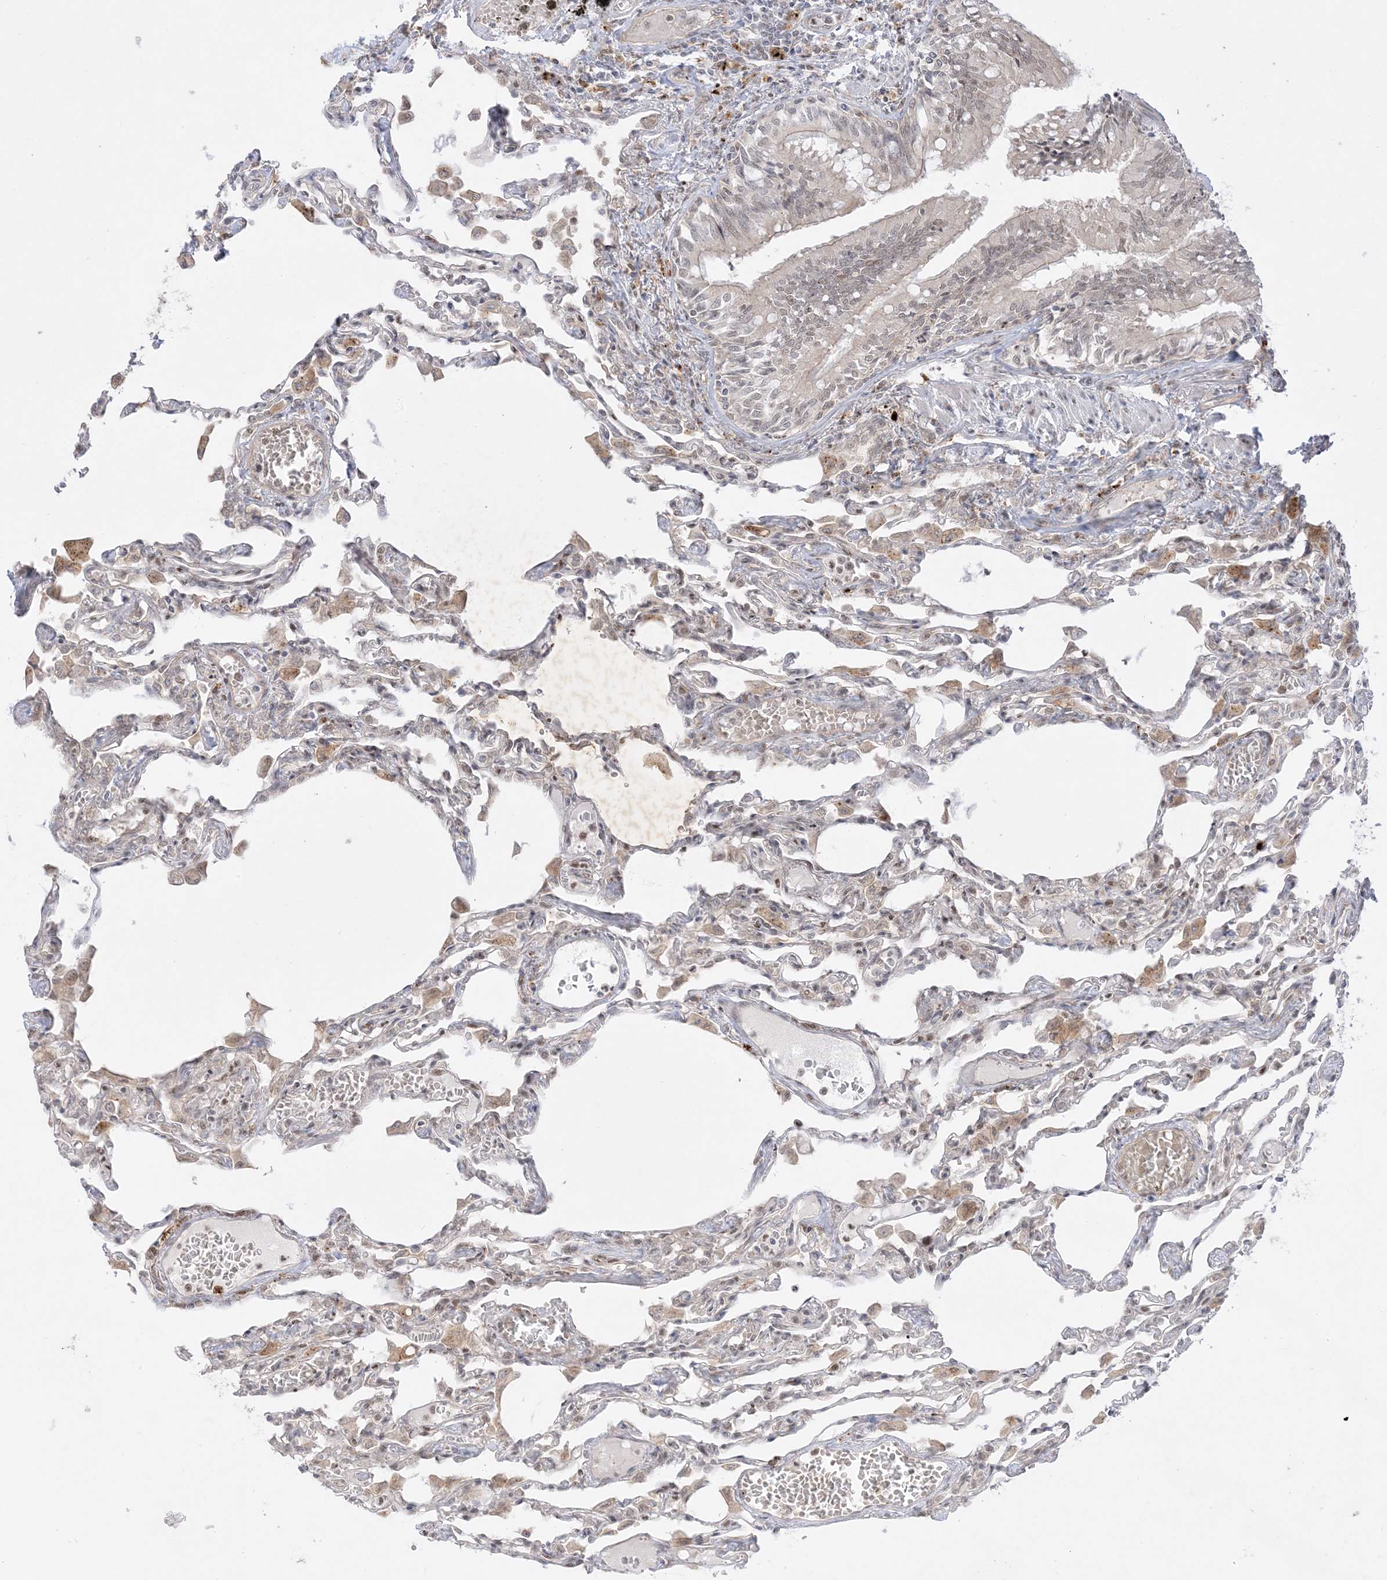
{"staining": {"intensity": "moderate", "quantity": "<25%", "location": "cytoplasmic/membranous,nuclear"}, "tissue": "lung", "cell_type": "Alveolar cells", "image_type": "normal", "snomed": [{"axis": "morphology", "description": "Normal tissue, NOS"}, {"axis": "topography", "description": "Bronchus"}, {"axis": "topography", "description": "Lung"}], "caption": "The photomicrograph displays immunohistochemical staining of benign lung. There is moderate cytoplasmic/membranous,nuclear expression is appreciated in approximately <25% of alveolar cells. Immunohistochemistry (ihc) stains the protein of interest in brown and the nuclei are stained blue.", "gene": "PTK6", "patient": {"sex": "female", "age": 49}}